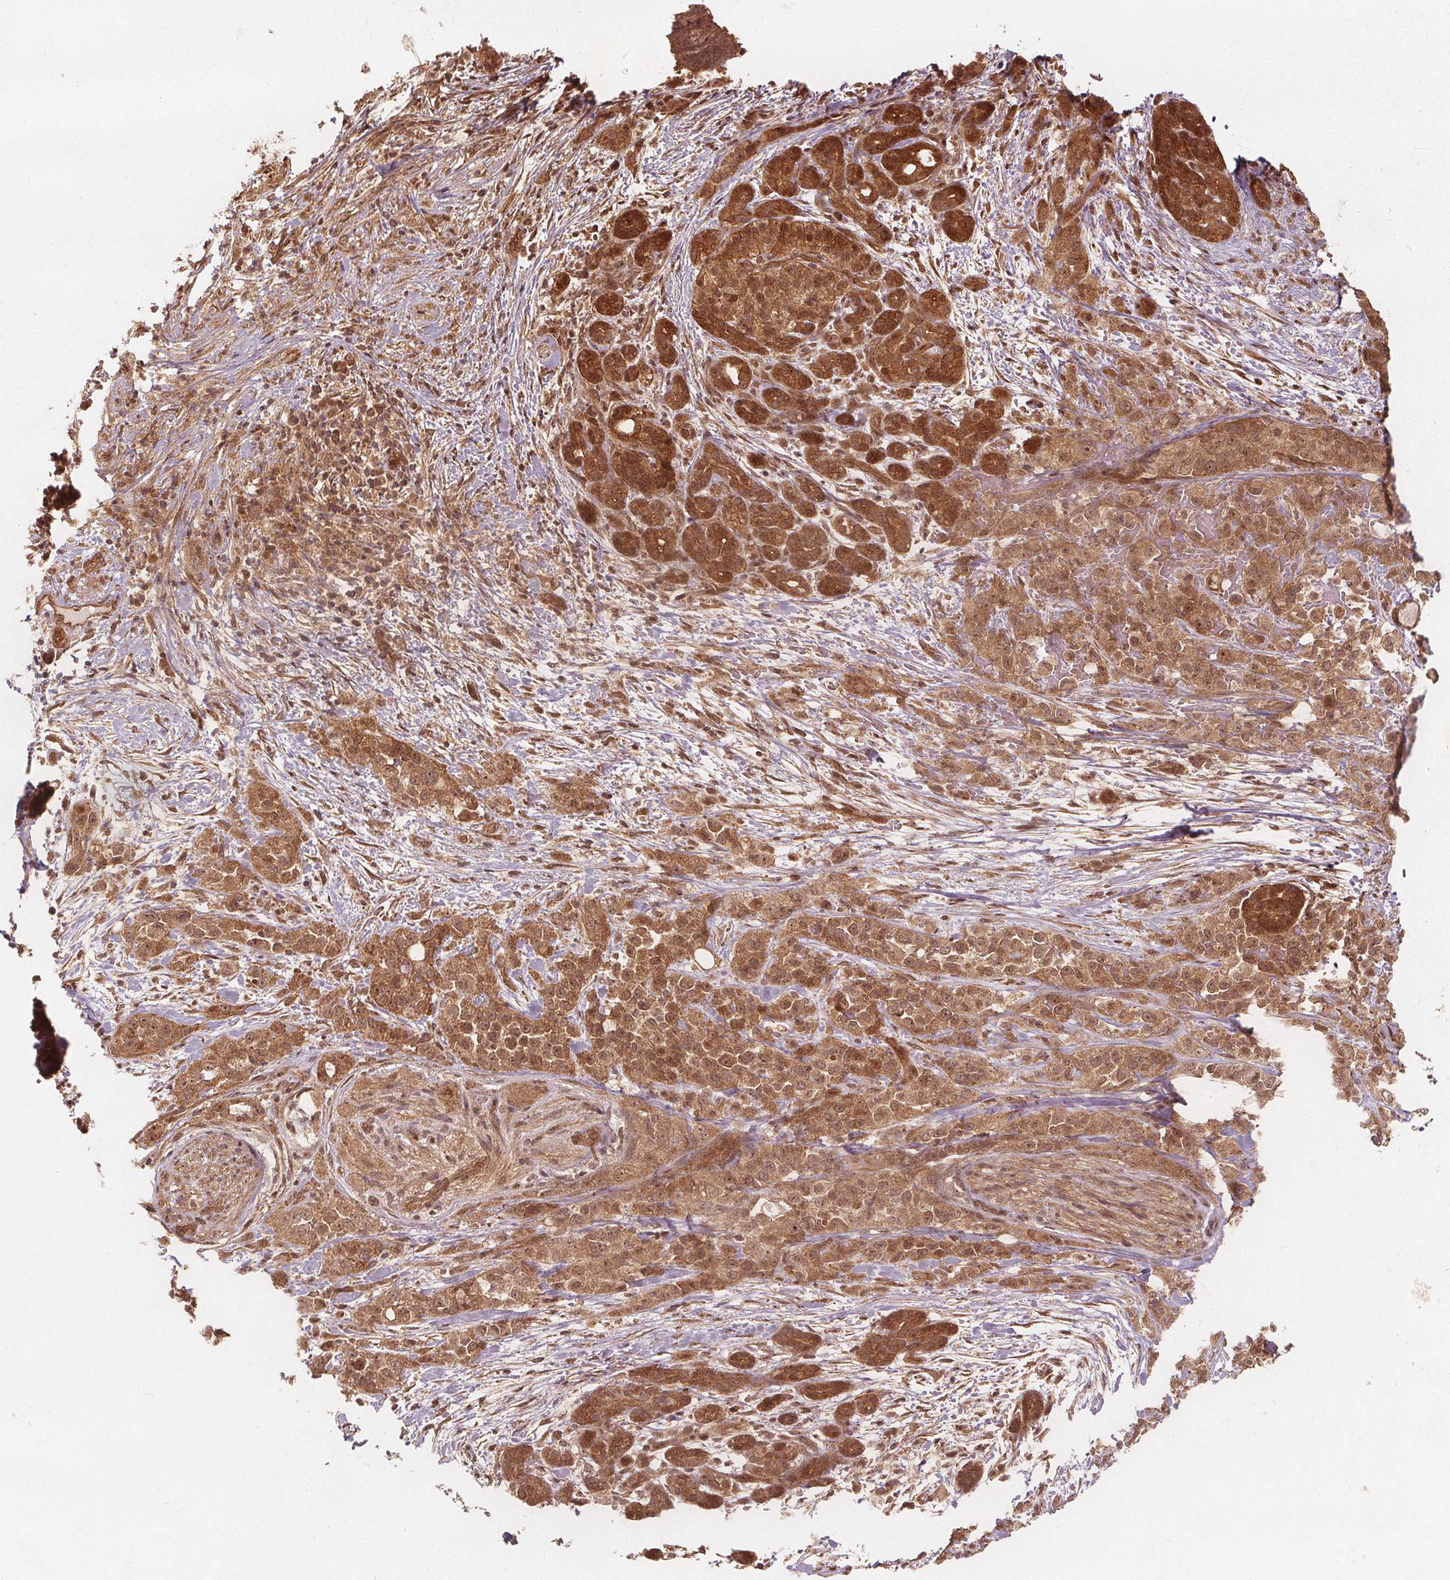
{"staining": {"intensity": "moderate", "quantity": ">75%", "location": "cytoplasmic/membranous,nuclear"}, "tissue": "pancreatic cancer", "cell_type": "Tumor cells", "image_type": "cancer", "snomed": [{"axis": "morphology", "description": "Adenocarcinoma, NOS"}, {"axis": "topography", "description": "Pancreas"}], "caption": "About >75% of tumor cells in human pancreatic cancer reveal moderate cytoplasmic/membranous and nuclear protein expression as visualized by brown immunohistochemical staining.", "gene": "PPP1CB", "patient": {"sex": "male", "age": 44}}